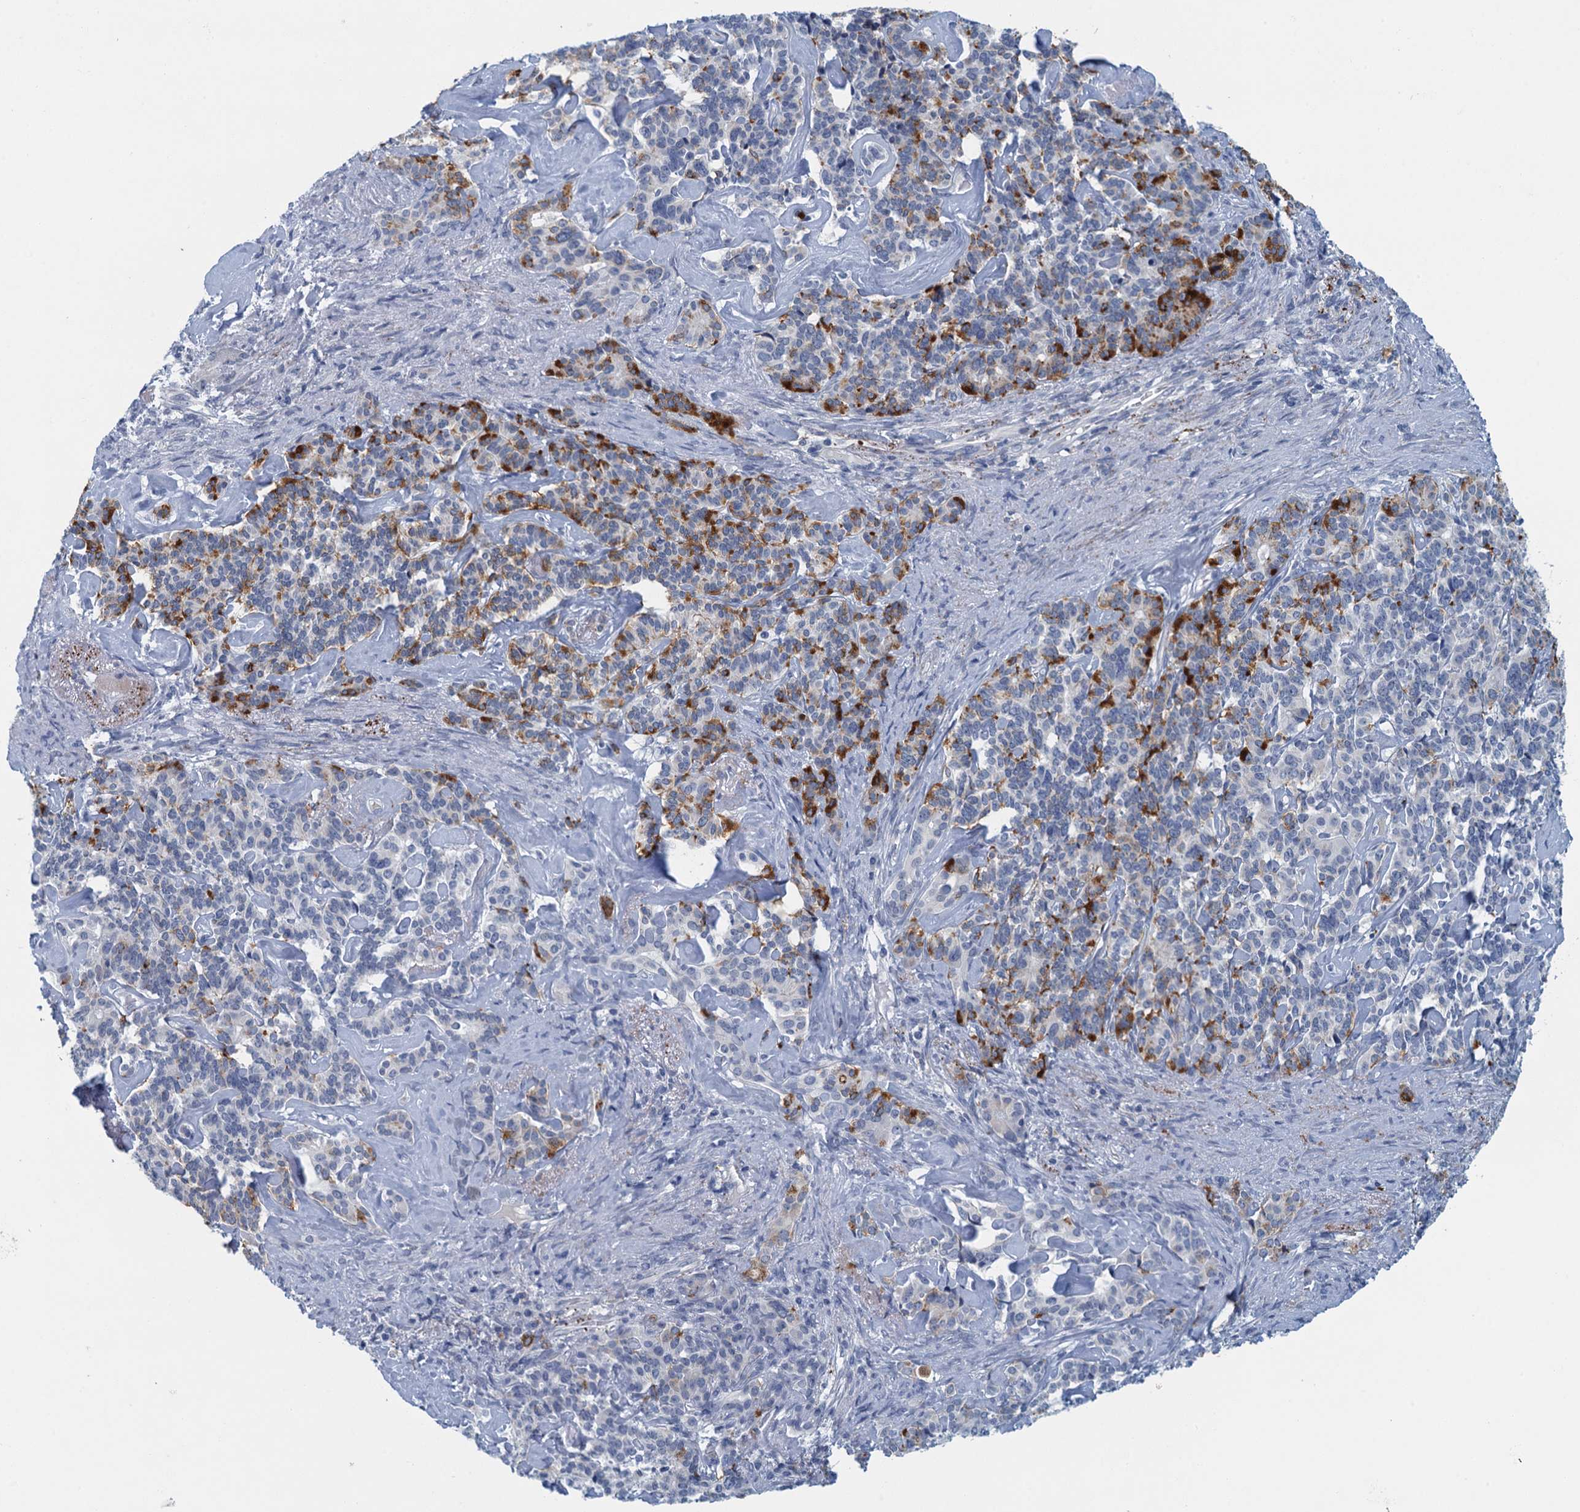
{"staining": {"intensity": "strong", "quantity": "<25%", "location": "cytoplasmic/membranous"}, "tissue": "pancreatic cancer", "cell_type": "Tumor cells", "image_type": "cancer", "snomed": [{"axis": "morphology", "description": "Adenocarcinoma, NOS"}, {"axis": "topography", "description": "Pancreas"}], "caption": "A photomicrograph showing strong cytoplasmic/membranous staining in approximately <25% of tumor cells in adenocarcinoma (pancreatic), as visualized by brown immunohistochemical staining.", "gene": "ENSG00000131152", "patient": {"sex": "female", "age": 74}}